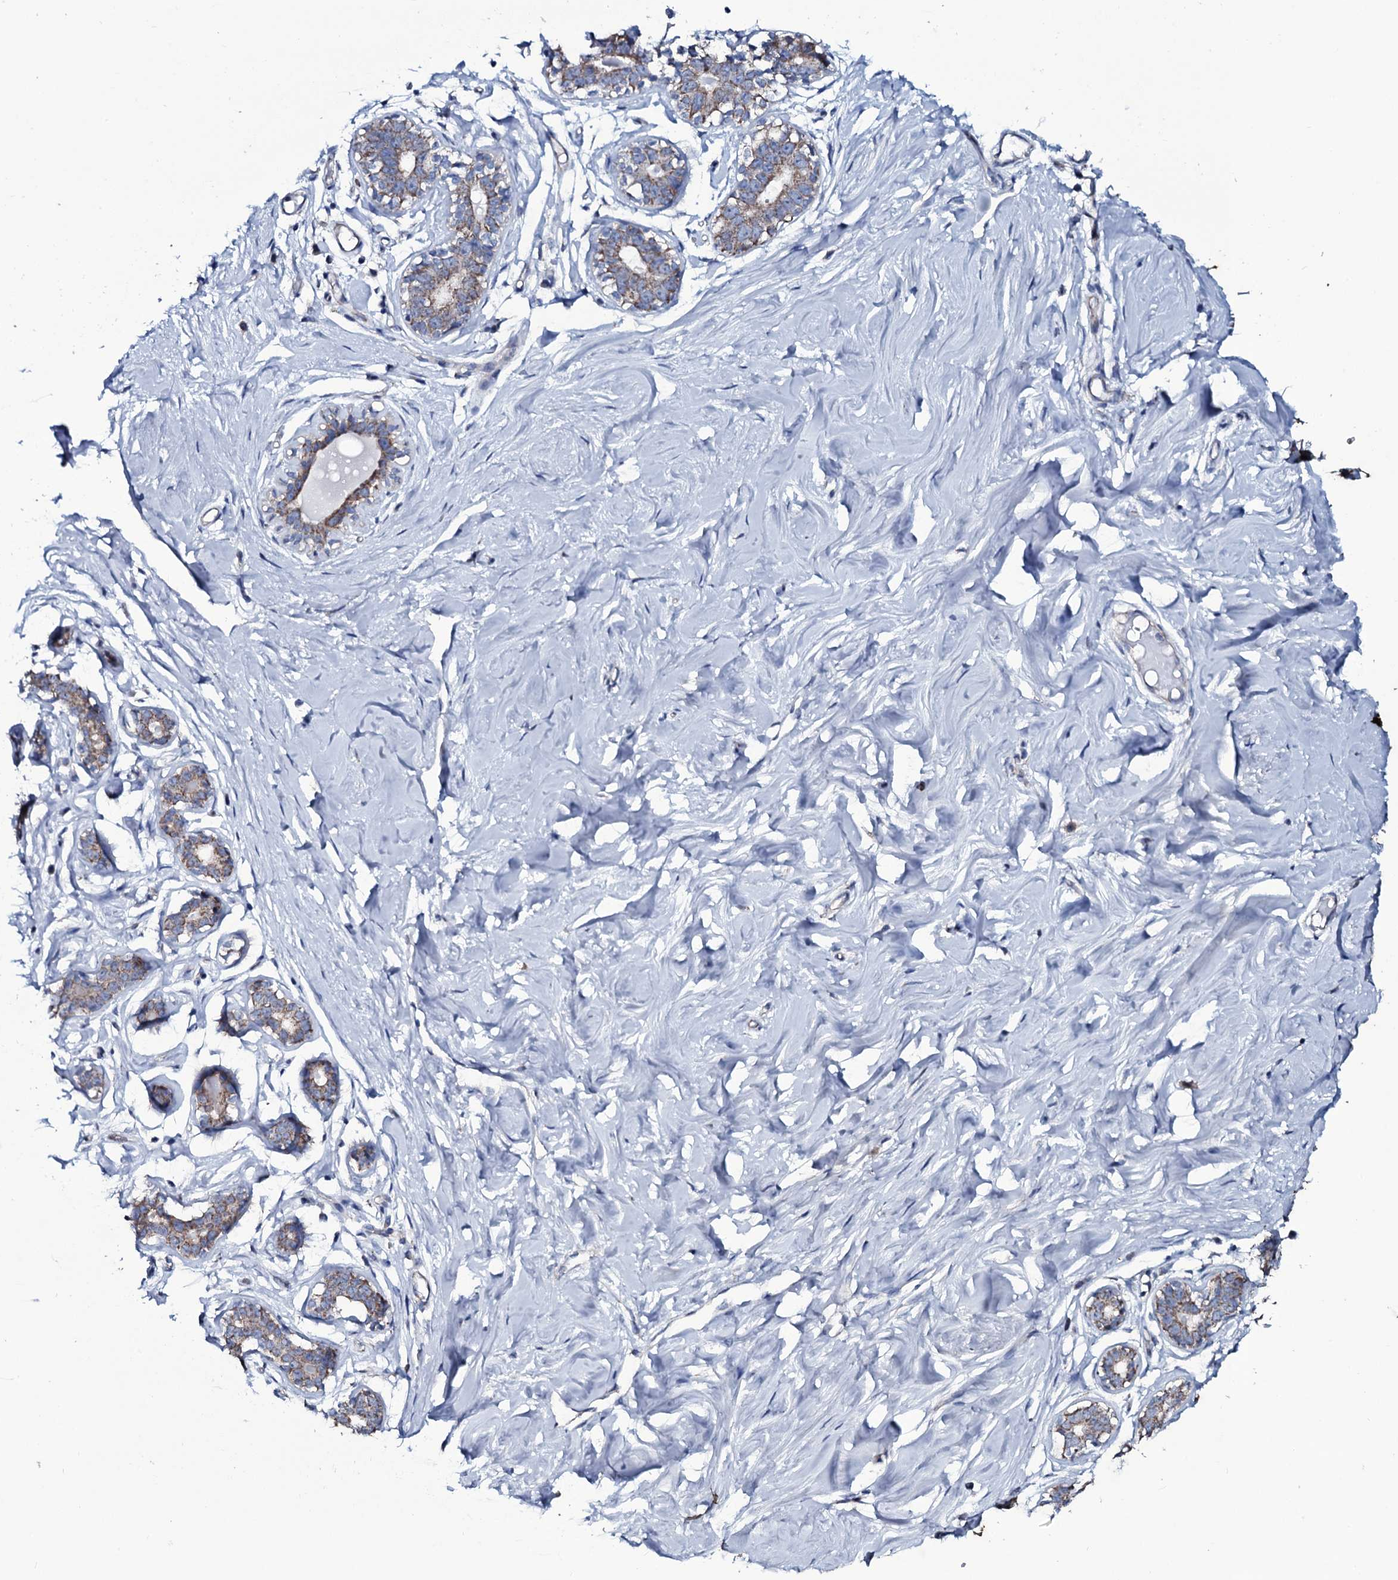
{"staining": {"intensity": "negative", "quantity": "none", "location": "none"}, "tissue": "breast", "cell_type": "Adipocytes", "image_type": "normal", "snomed": [{"axis": "morphology", "description": "Normal tissue, NOS"}, {"axis": "morphology", "description": "Adenoma, NOS"}, {"axis": "topography", "description": "Breast"}], "caption": "This histopathology image is of unremarkable breast stained with IHC to label a protein in brown with the nuclei are counter-stained blue. There is no positivity in adipocytes. (IHC, brightfield microscopy, high magnification).", "gene": "WIPF3", "patient": {"sex": "female", "age": 23}}